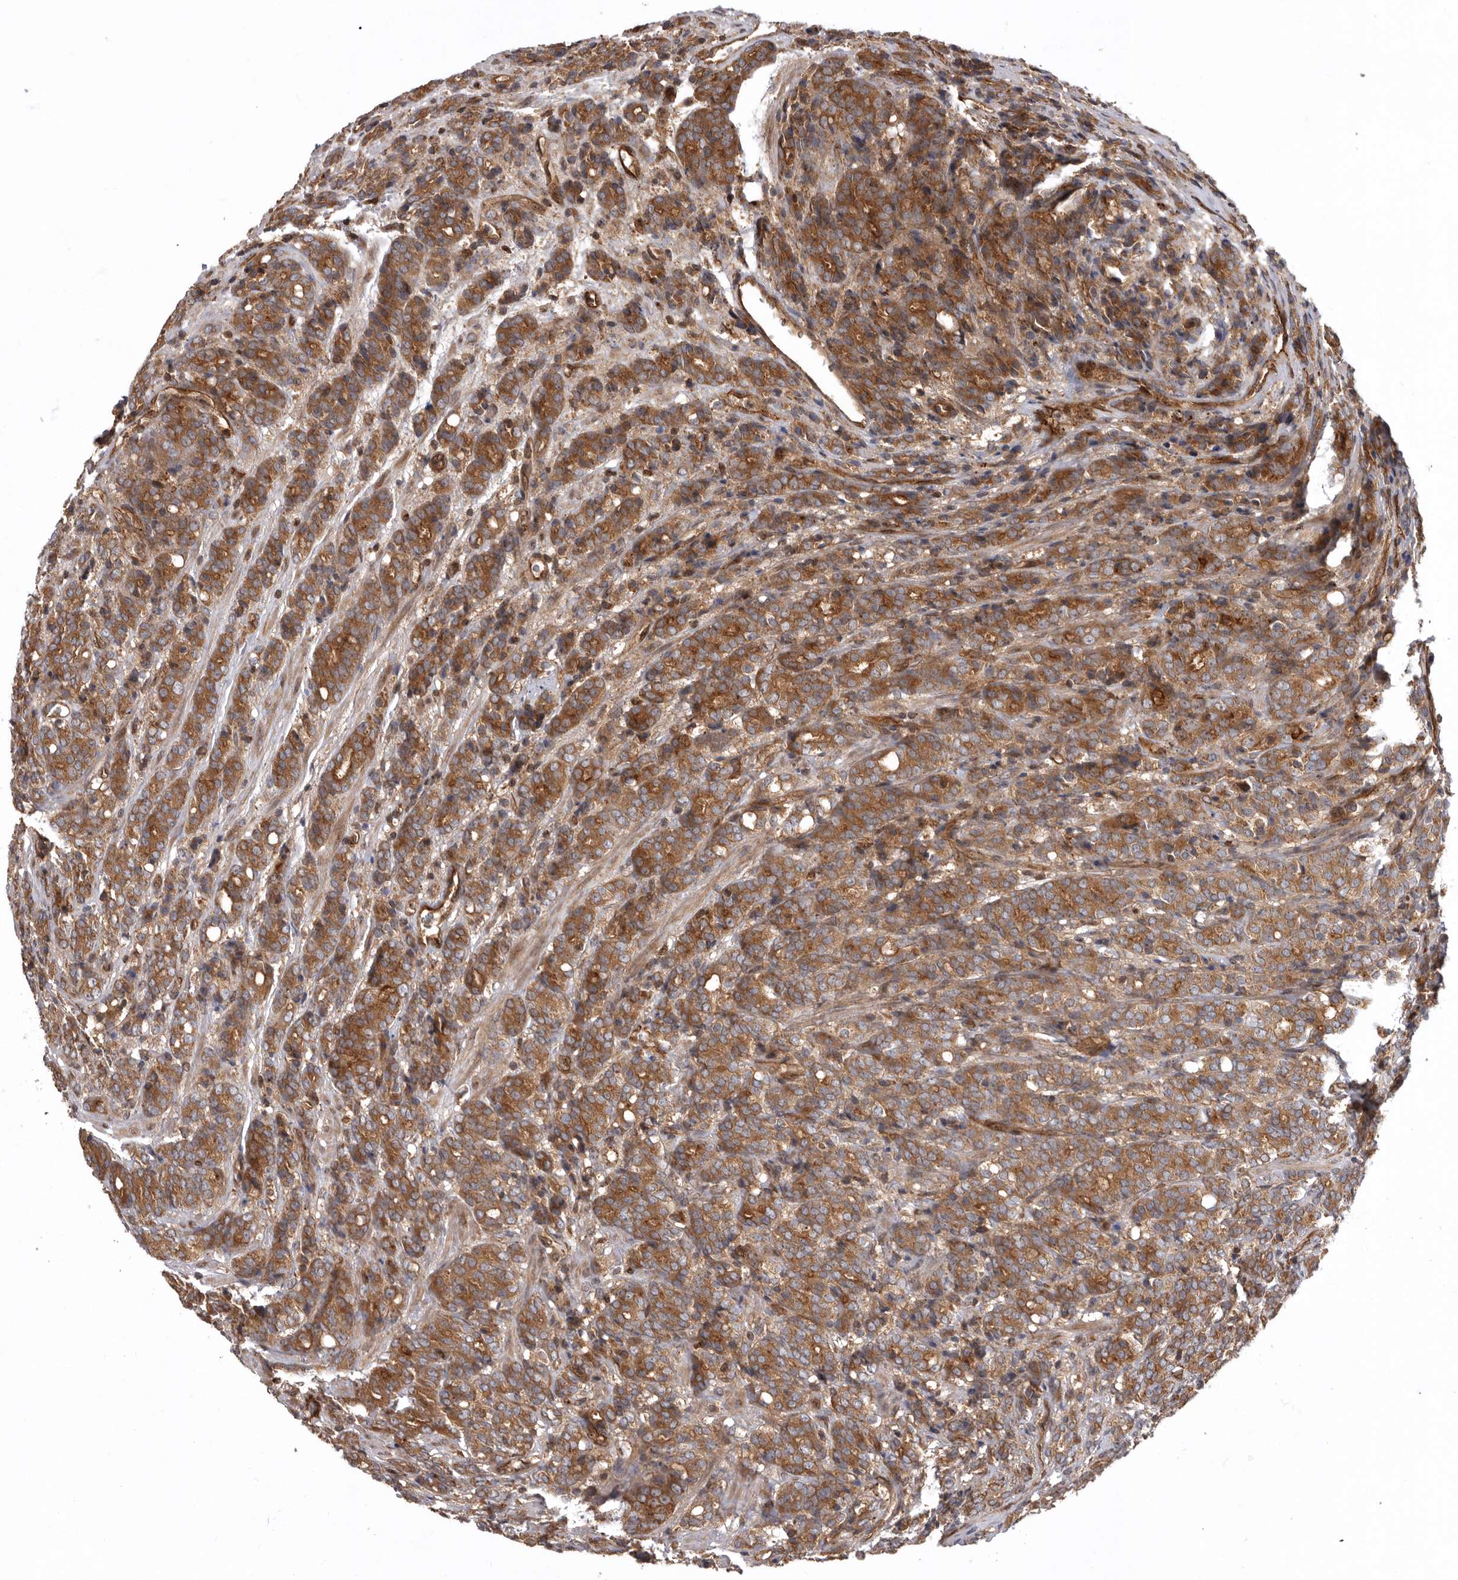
{"staining": {"intensity": "strong", "quantity": ">75%", "location": "cytoplasmic/membranous"}, "tissue": "prostate cancer", "cell_type": "Tumor cells", "image_type": "cancer", "snomed": [{"axis": "morphology", "description": "Adenocarcinoma, High grade"}, {"axis": "topography", "description": "Prostate"}], "caption": "DAB (3,3'-diaminobenzidine) immunohistochemical staining of prostate cancer shows strong cytoplasmic/membranous protein positivity in approximately >75% of tumor cells.", "gene": "DHDDS", "patient": {"sex": "male", "age": 62}}